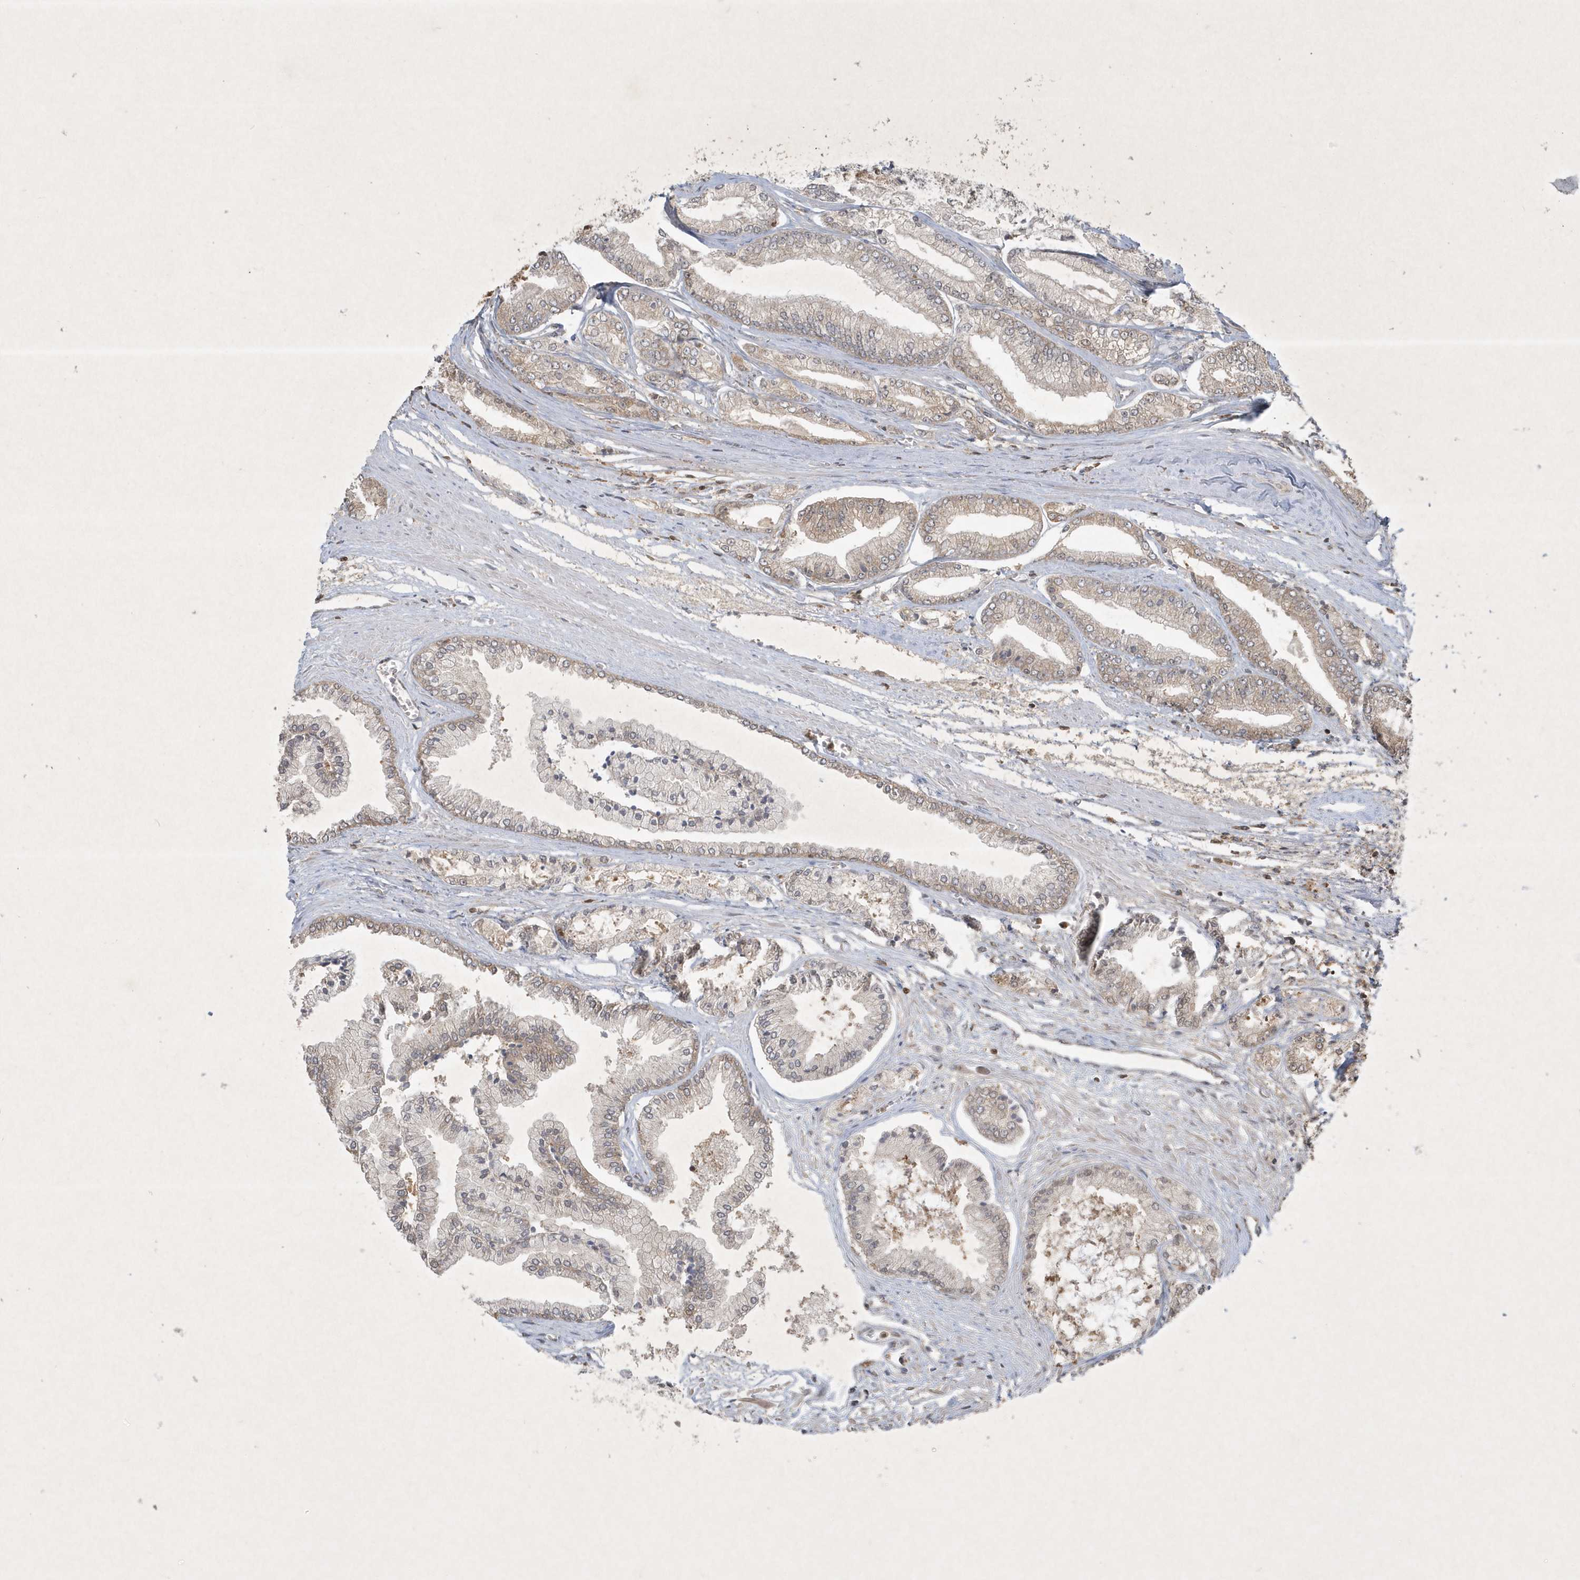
{"staining": {"intensity": "negative", "quantity": "none", "location": "none"}, "tissue": "prostate cancer", "cell_type": "Tumor cells", "image_type": "cancer", "snomed": [{"axis": "morphology", "description": "Adenocarcinoma, Low grade"}, {"axis": "topography", "description": "Prostate"}], "caption": "Immunohistochemistry micrograph of neoplastic tissue: prostate low-grade adenocarcinoma stained with DAB (3,3'-diaminobenzidine) shows no significant protein expression in tumor cells.", "gene": "PLTP", "patient": {"sex": "male", "age": 52}}